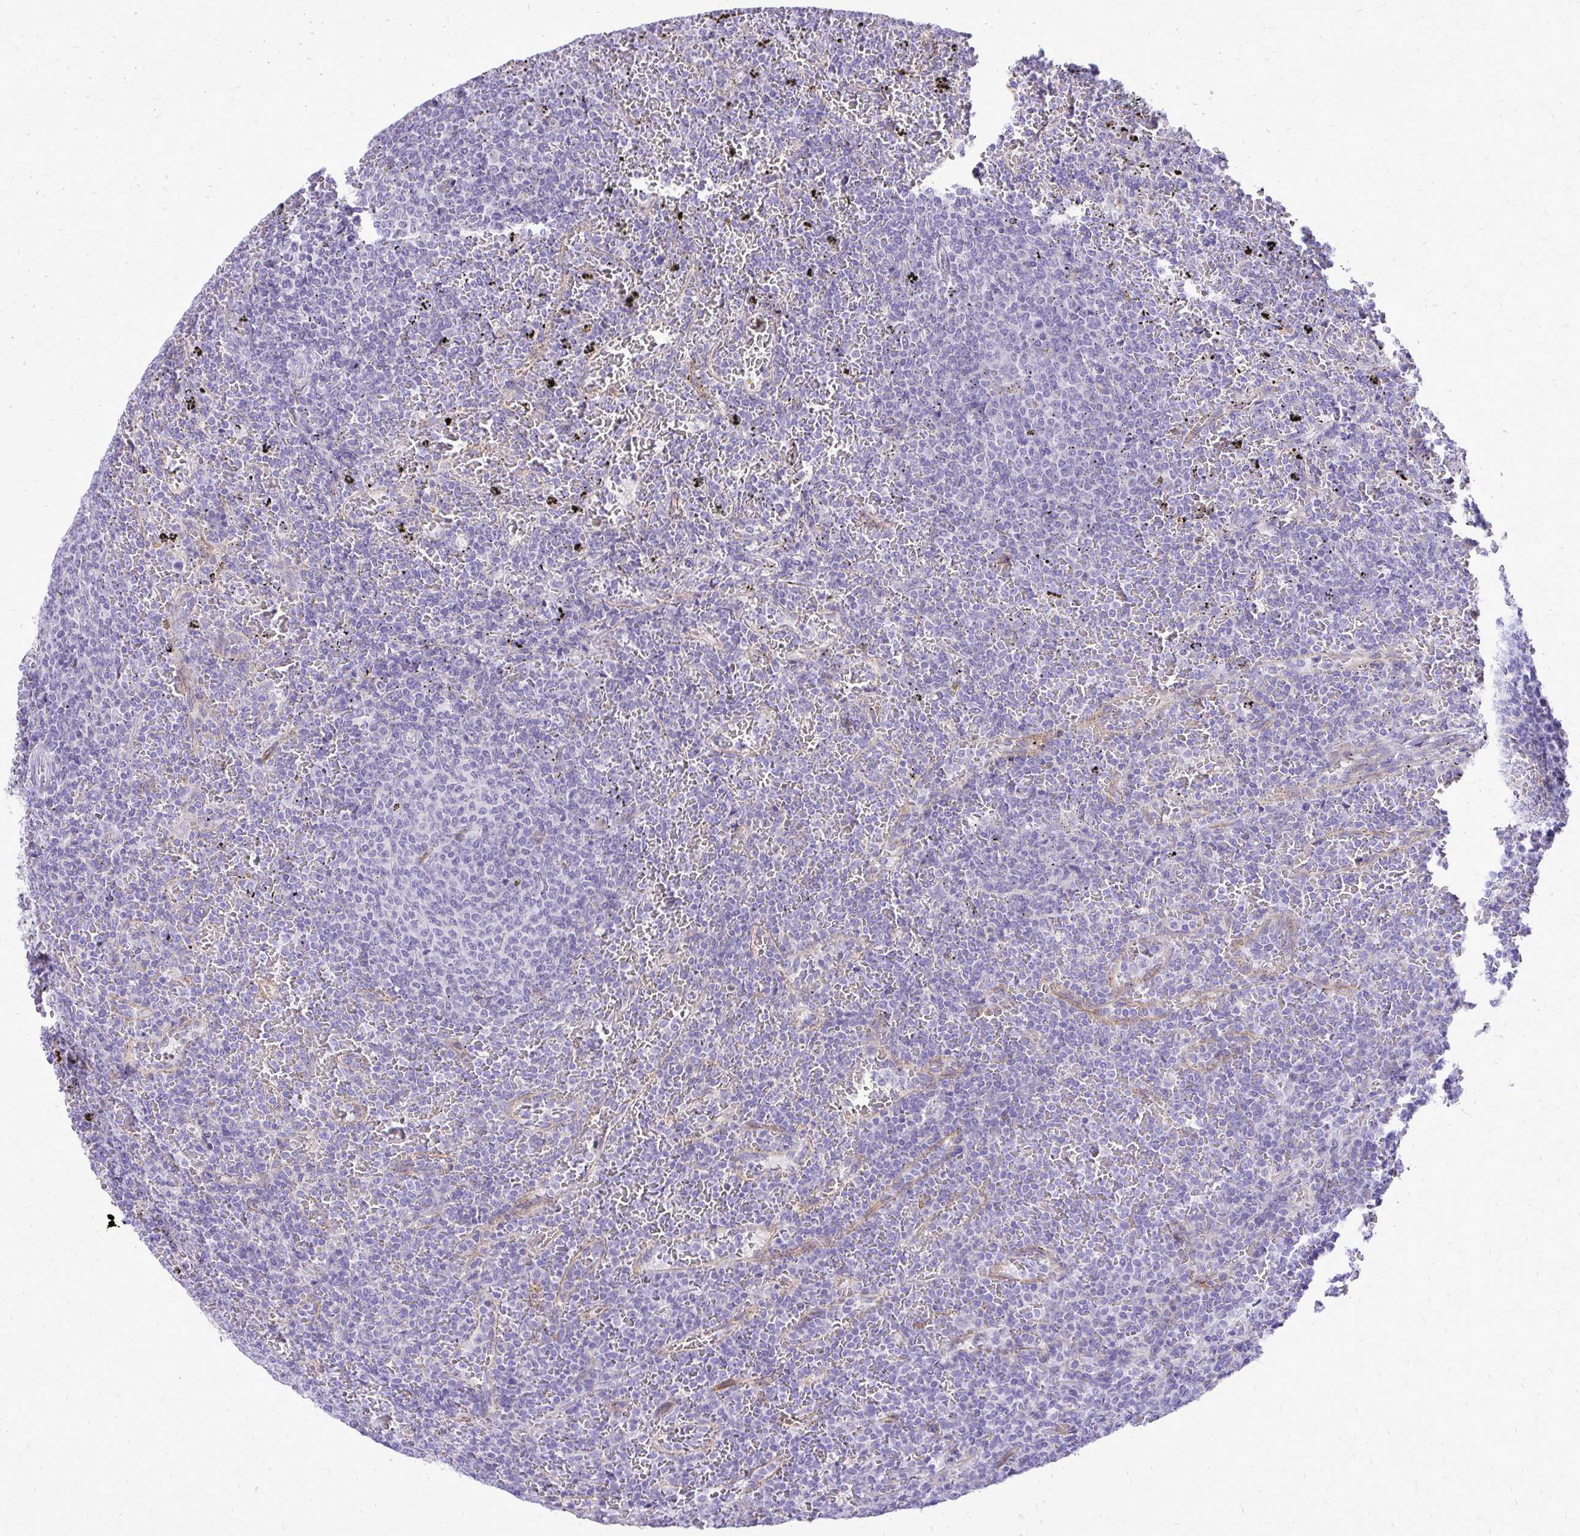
{"staining": {"intensity": "negative", "quantity": "none", "location": "none"}, "tissue": "lymphoma", "cell_type": "Tumor cells", "image_type": "cancer", "snomed": [{"axis": "morphology", "description": "Malignant lymphoma, non-Hodgkin's type, Low grade"}, {"axis": "topography", "description": "Spleen"}], "caption": "Immunohistochemistry (IHC) image of neoplastic tissue: human lymphoma stained with DAB (3,3'-diaminobenzidine) exhibits no significant protein positivity in tumor cells.", "gene": "PELI3", "patient": {"sex": "female", "age": 77}}